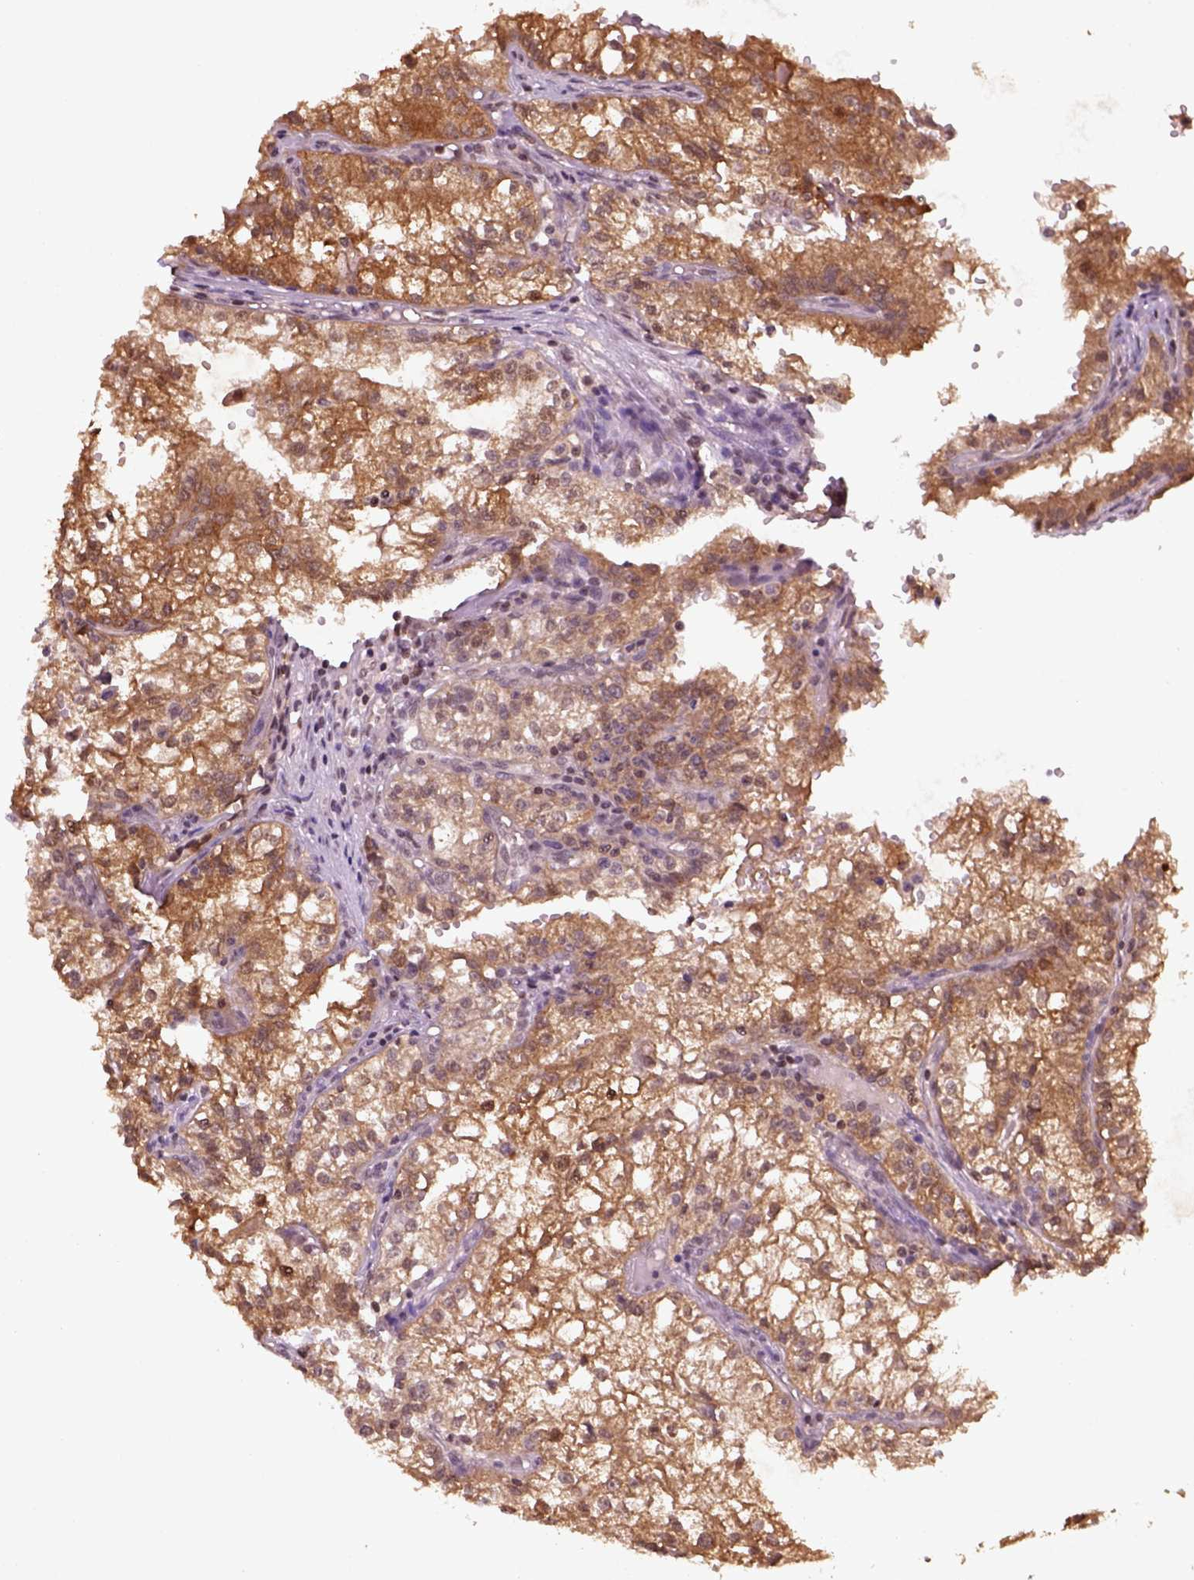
{"staining": {"intensity": "moderate", "quantity": ">75%", "location": "cytoplasmic/membranous,nuclear"}, "tissue": "renal cancer", "cell_type": "Tumor cells", "image_type": "cancer", "snomed": [{"axis": "morphology", "description": "Adenocarcinoma, NOS"}, {"axis": "topography", "description": "Kidney"}], "caption": "Moderate cytoplasmic/membranous and nuclear staining for a protein is seen in approximately >75% of tumor cells of adenocarcinoma (renal) using immunohistochemistry.", "gene": "GOT1", "patient": {"sex": "male", "age": 36}}